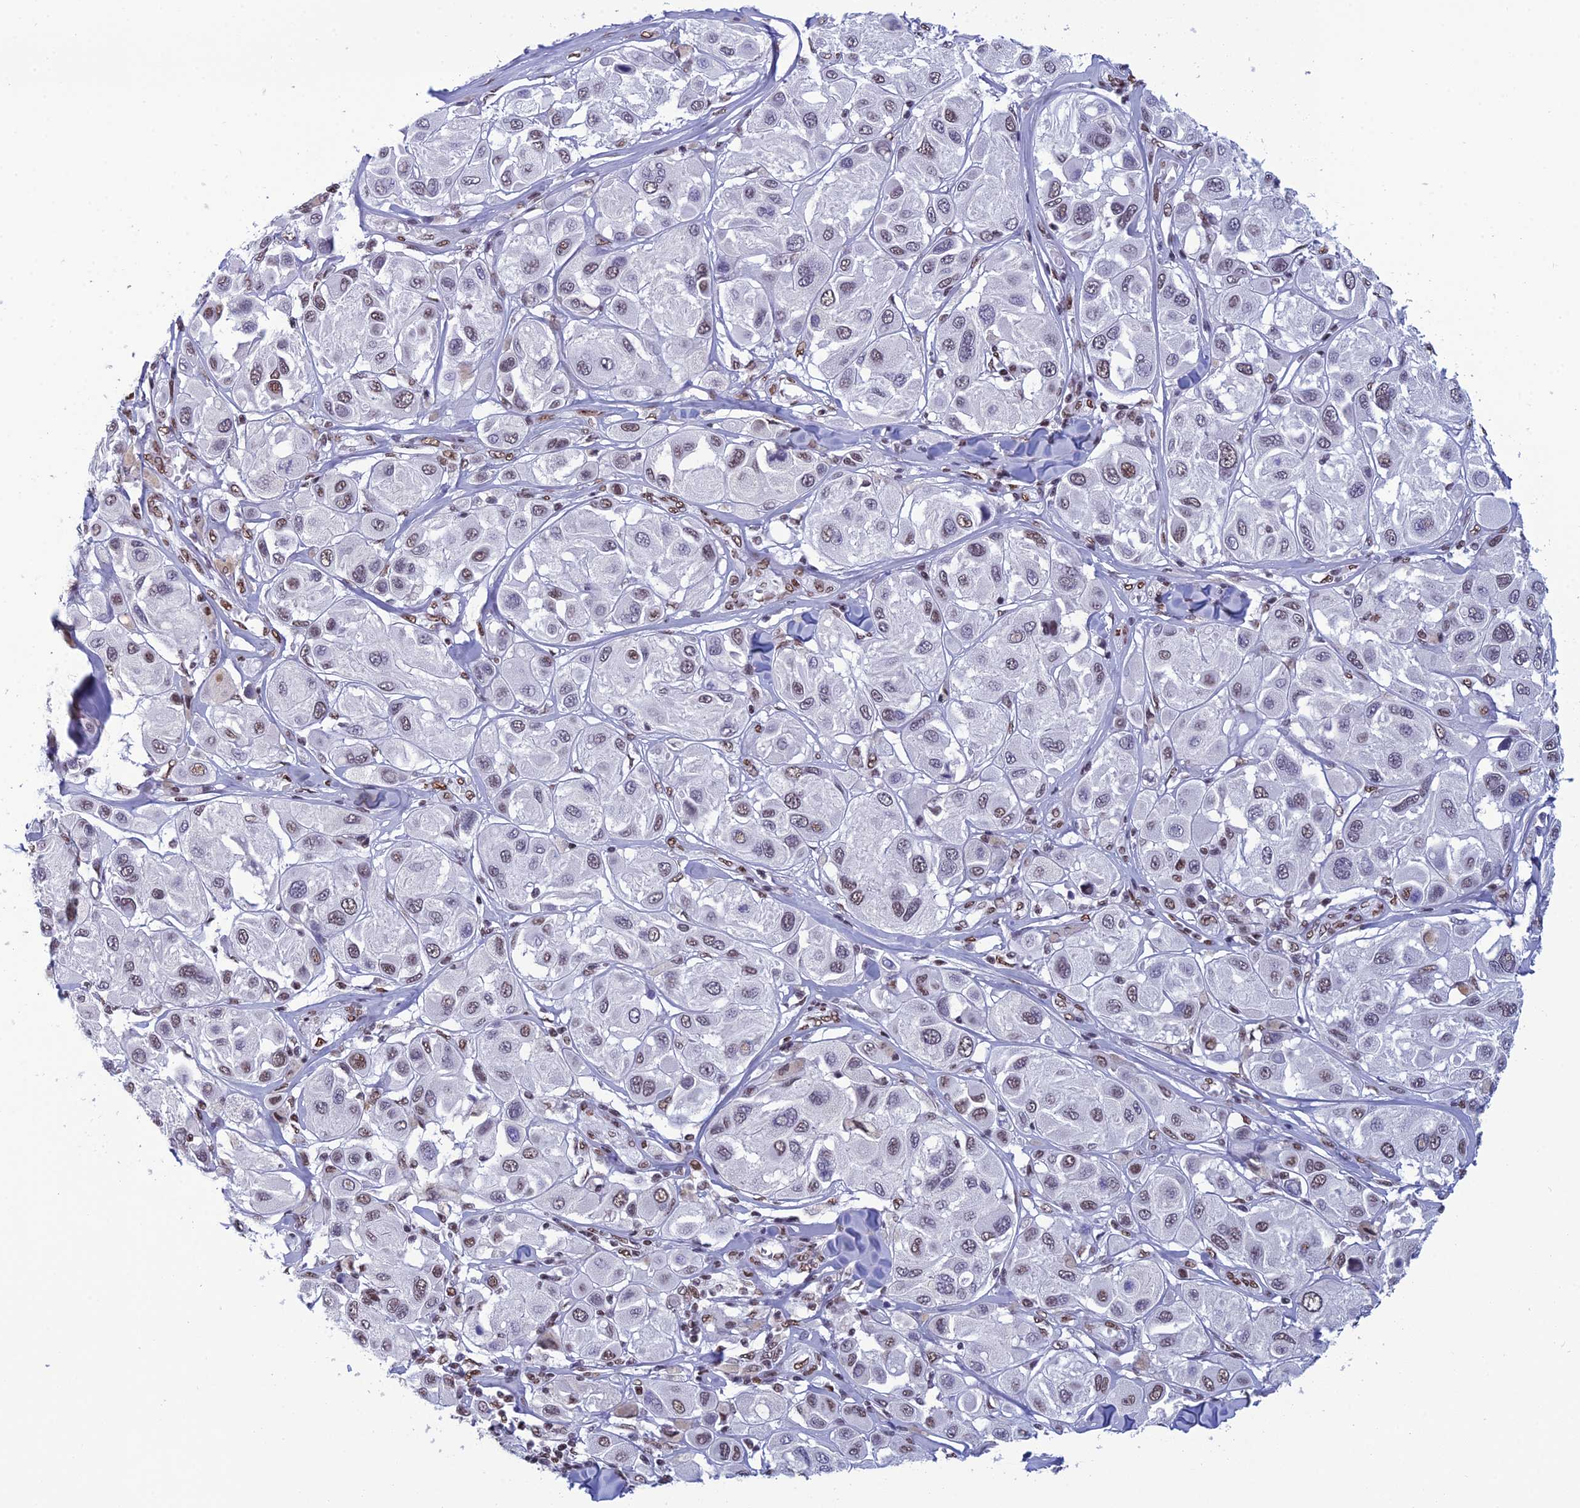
{"staining": {"intensity": "moderate", "quantity": "25%-75%", "location": "nuclear"}, "tissue": "melanoma", "cell_type": "Tumor cells", "image_type": "cancer", "snomed": [{"axis": "morphology", "description": "Malignant melanoma, Metastatic site"}, {"axis": "topography", "description": "Skin"}], "caption": "Tumor cells display moderate nuclear staining in approximately 25%-75% of cells in malignant melanoma (metastatic site).", "gene": "PRAMEF12", "patient": {"sex": "male", "age": 41}}